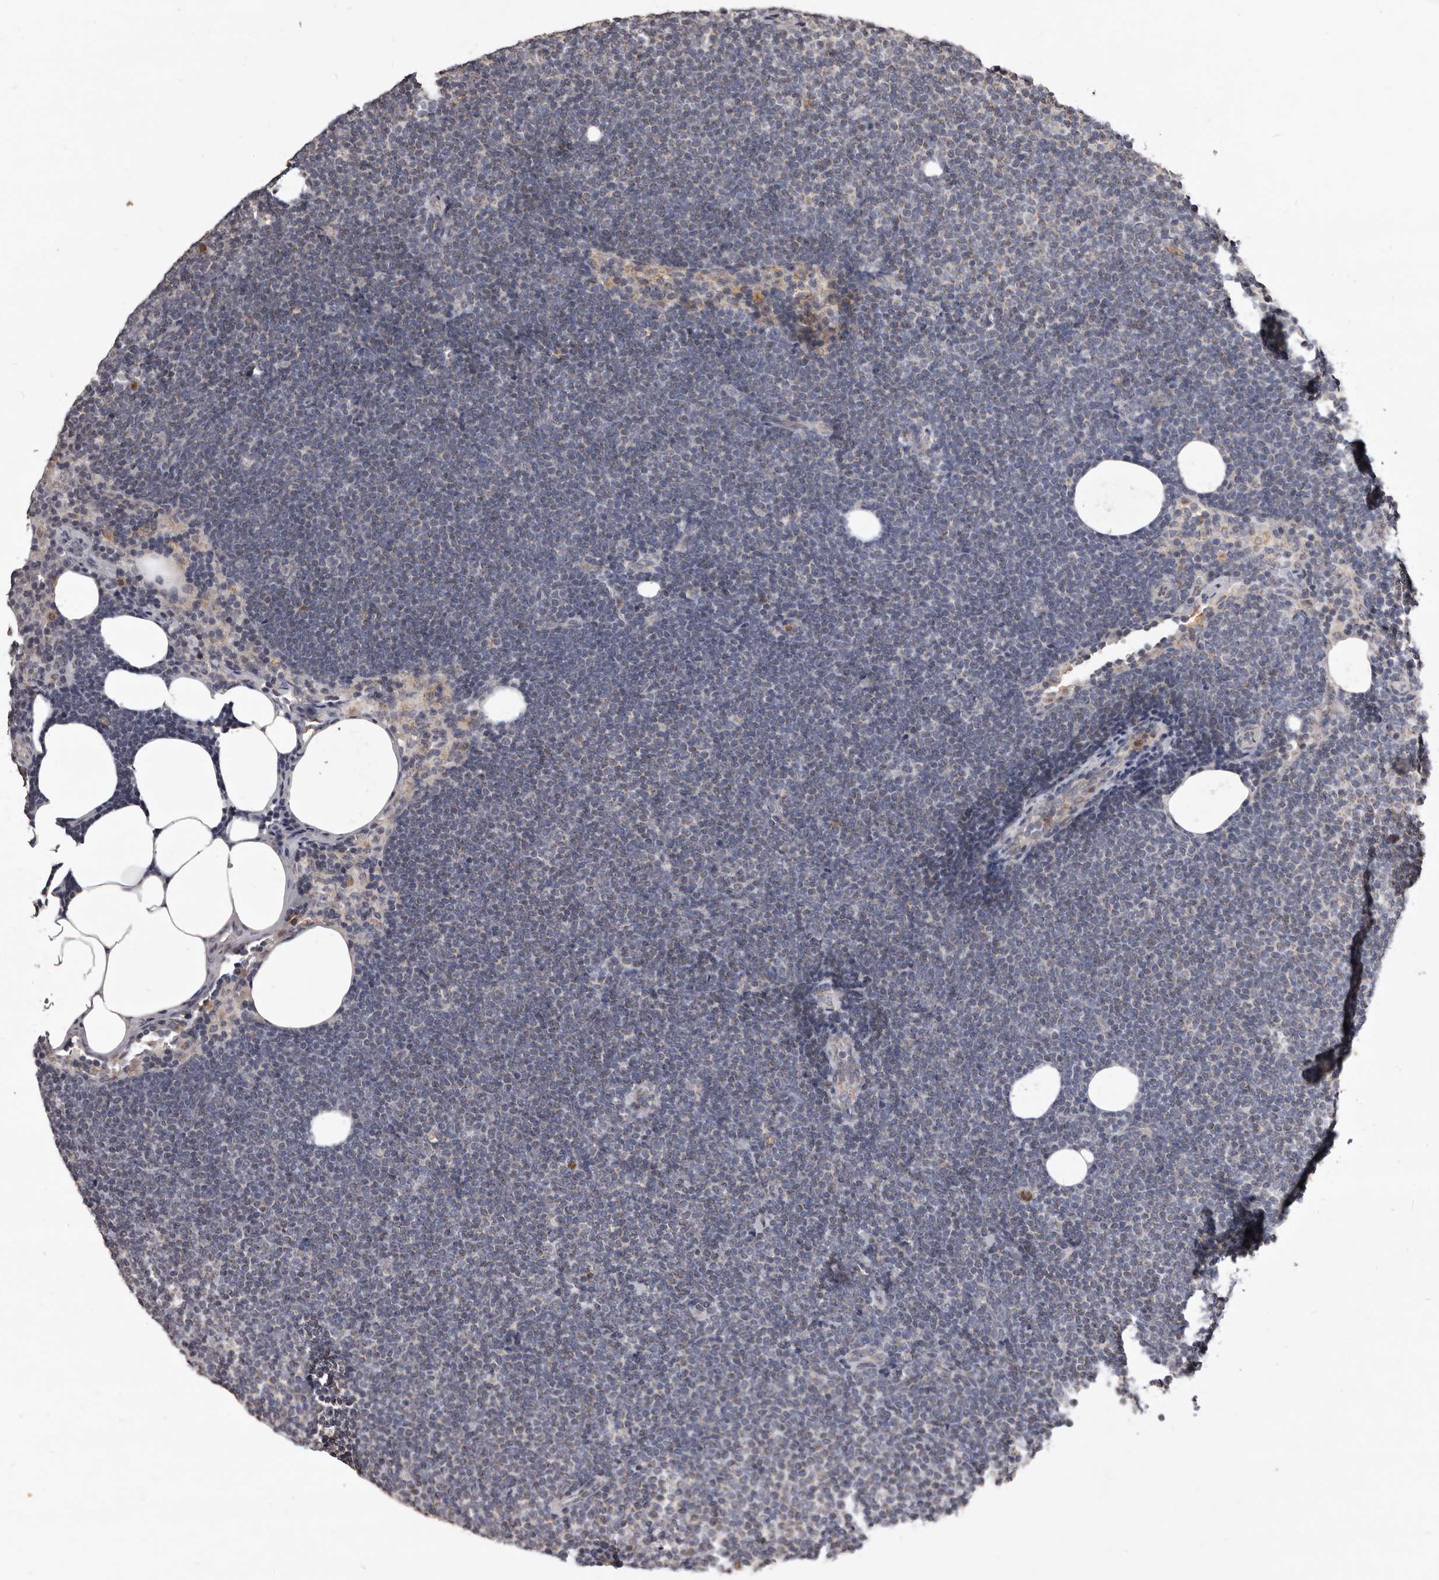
{"staining": {"intensity": "negative", "quantity": "none", "location": "none"}, "tissue": "lymphoma", "cell_type": "Tumor cells", "image_type": "cancer", "snomed": [{"axis": "morphology", "description": "Malignant lymphoma, non-Hodgkin's type, Low grade"}, {"axis": "topography", "description": "Lymph node"}], "caption": "Human malignant lymphoma, non-Hodgkin's type (low-grade) stained for a protein using immunohistochemistry (IHC) demonstrates no positivity in tumor cells.", "gene": "CXCL14", "patient": {"sex": "female", "age": 53}}